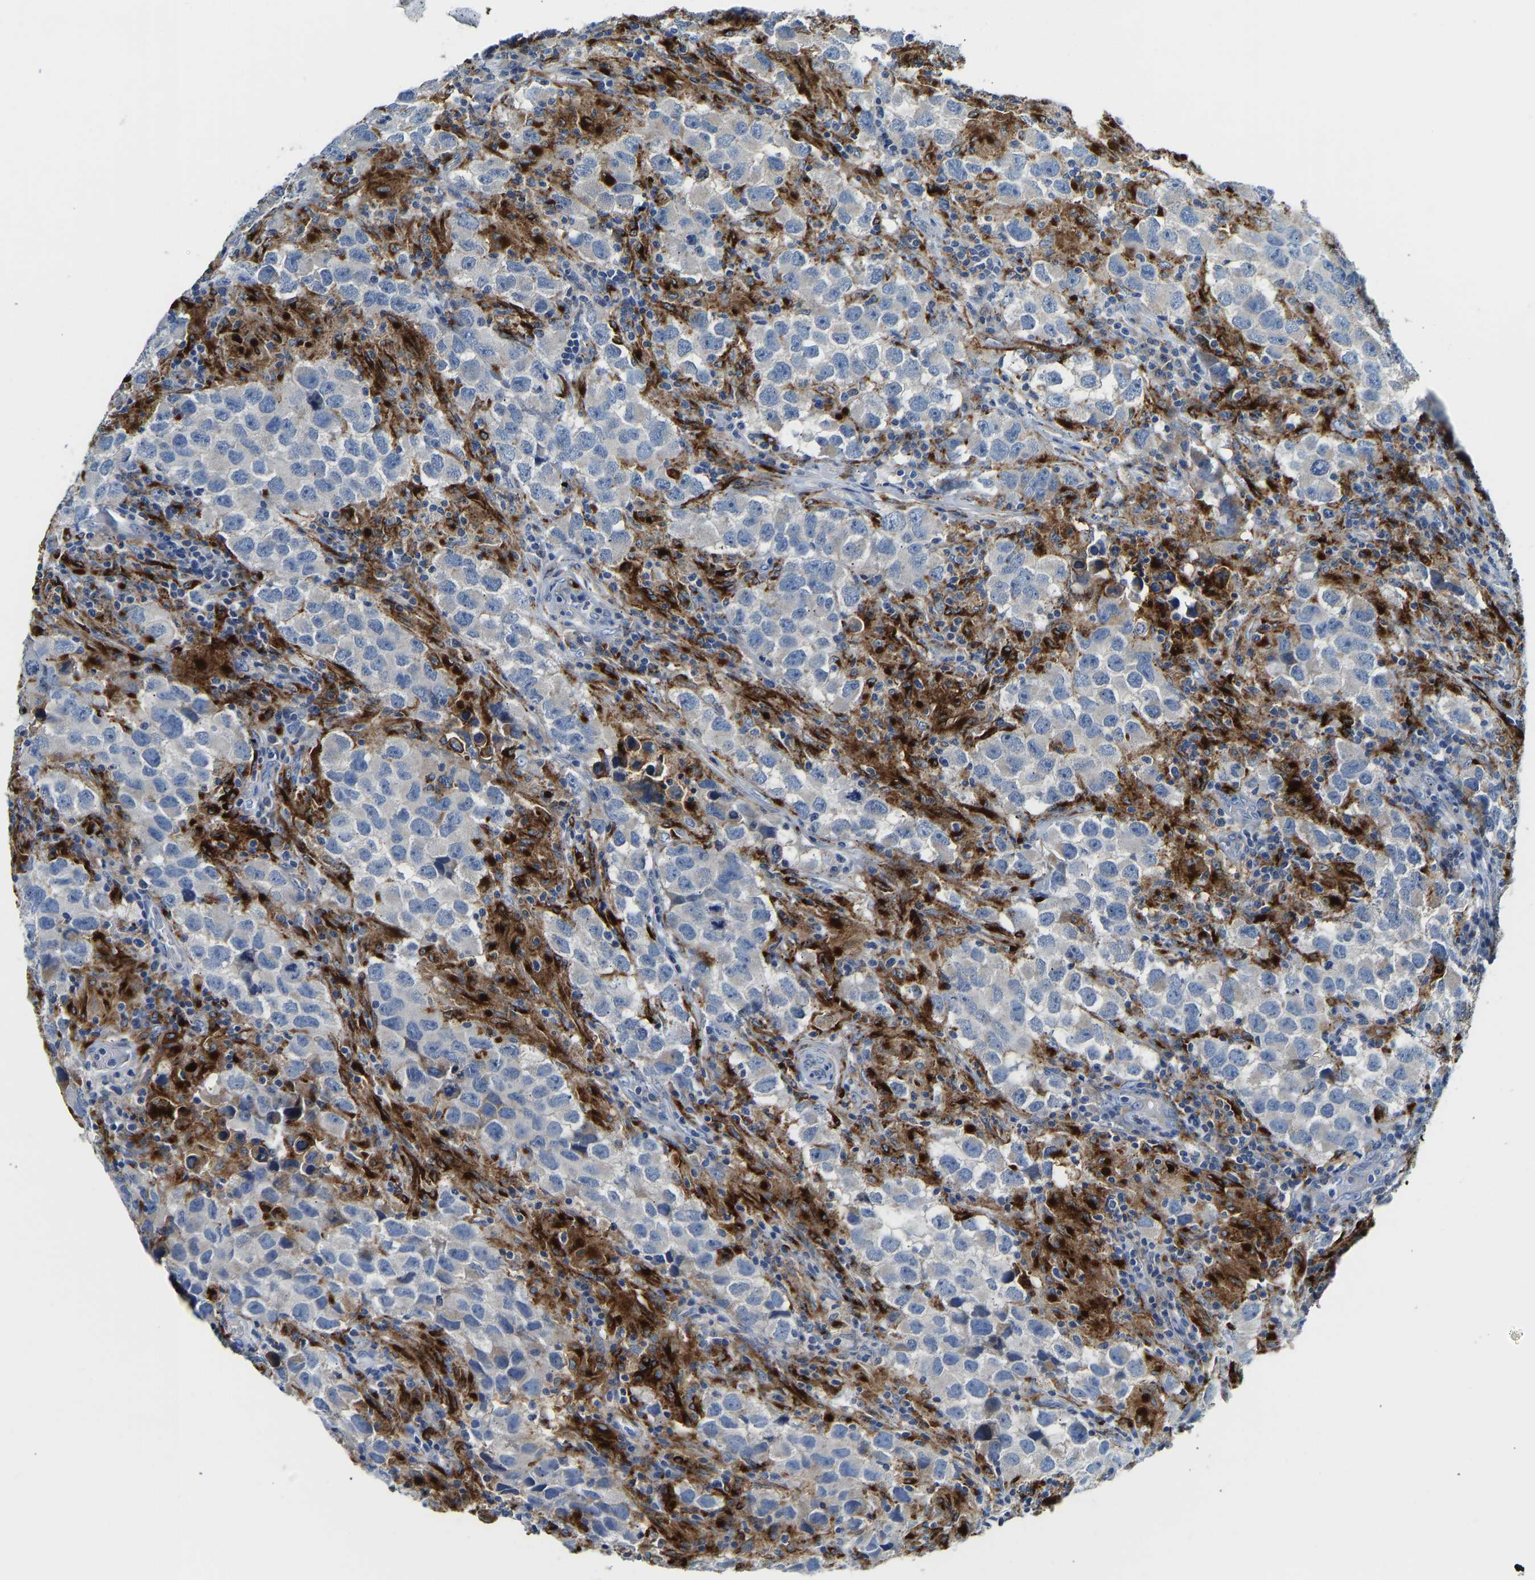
{"staining": {"intensity": "negative", "quantity": "none", "location": "none"}, "tissue": "testis cancer", "cell_type": "Tumor cells", "image_type": "cancer", "snomed": [{"axis": "morphology", "description": "Carcinoma, Embryonal, NOS"}, {"axis": "topography", "description": "Testis"}], "caption": "Testis cancer was stained to show a protein in brown. There is no significant positivity in tumor cells. (DAB IHC with hematoxylin counter stain).", "gene": "ATP6V1E1", "patient": {"sex": "male", "age": 21}}